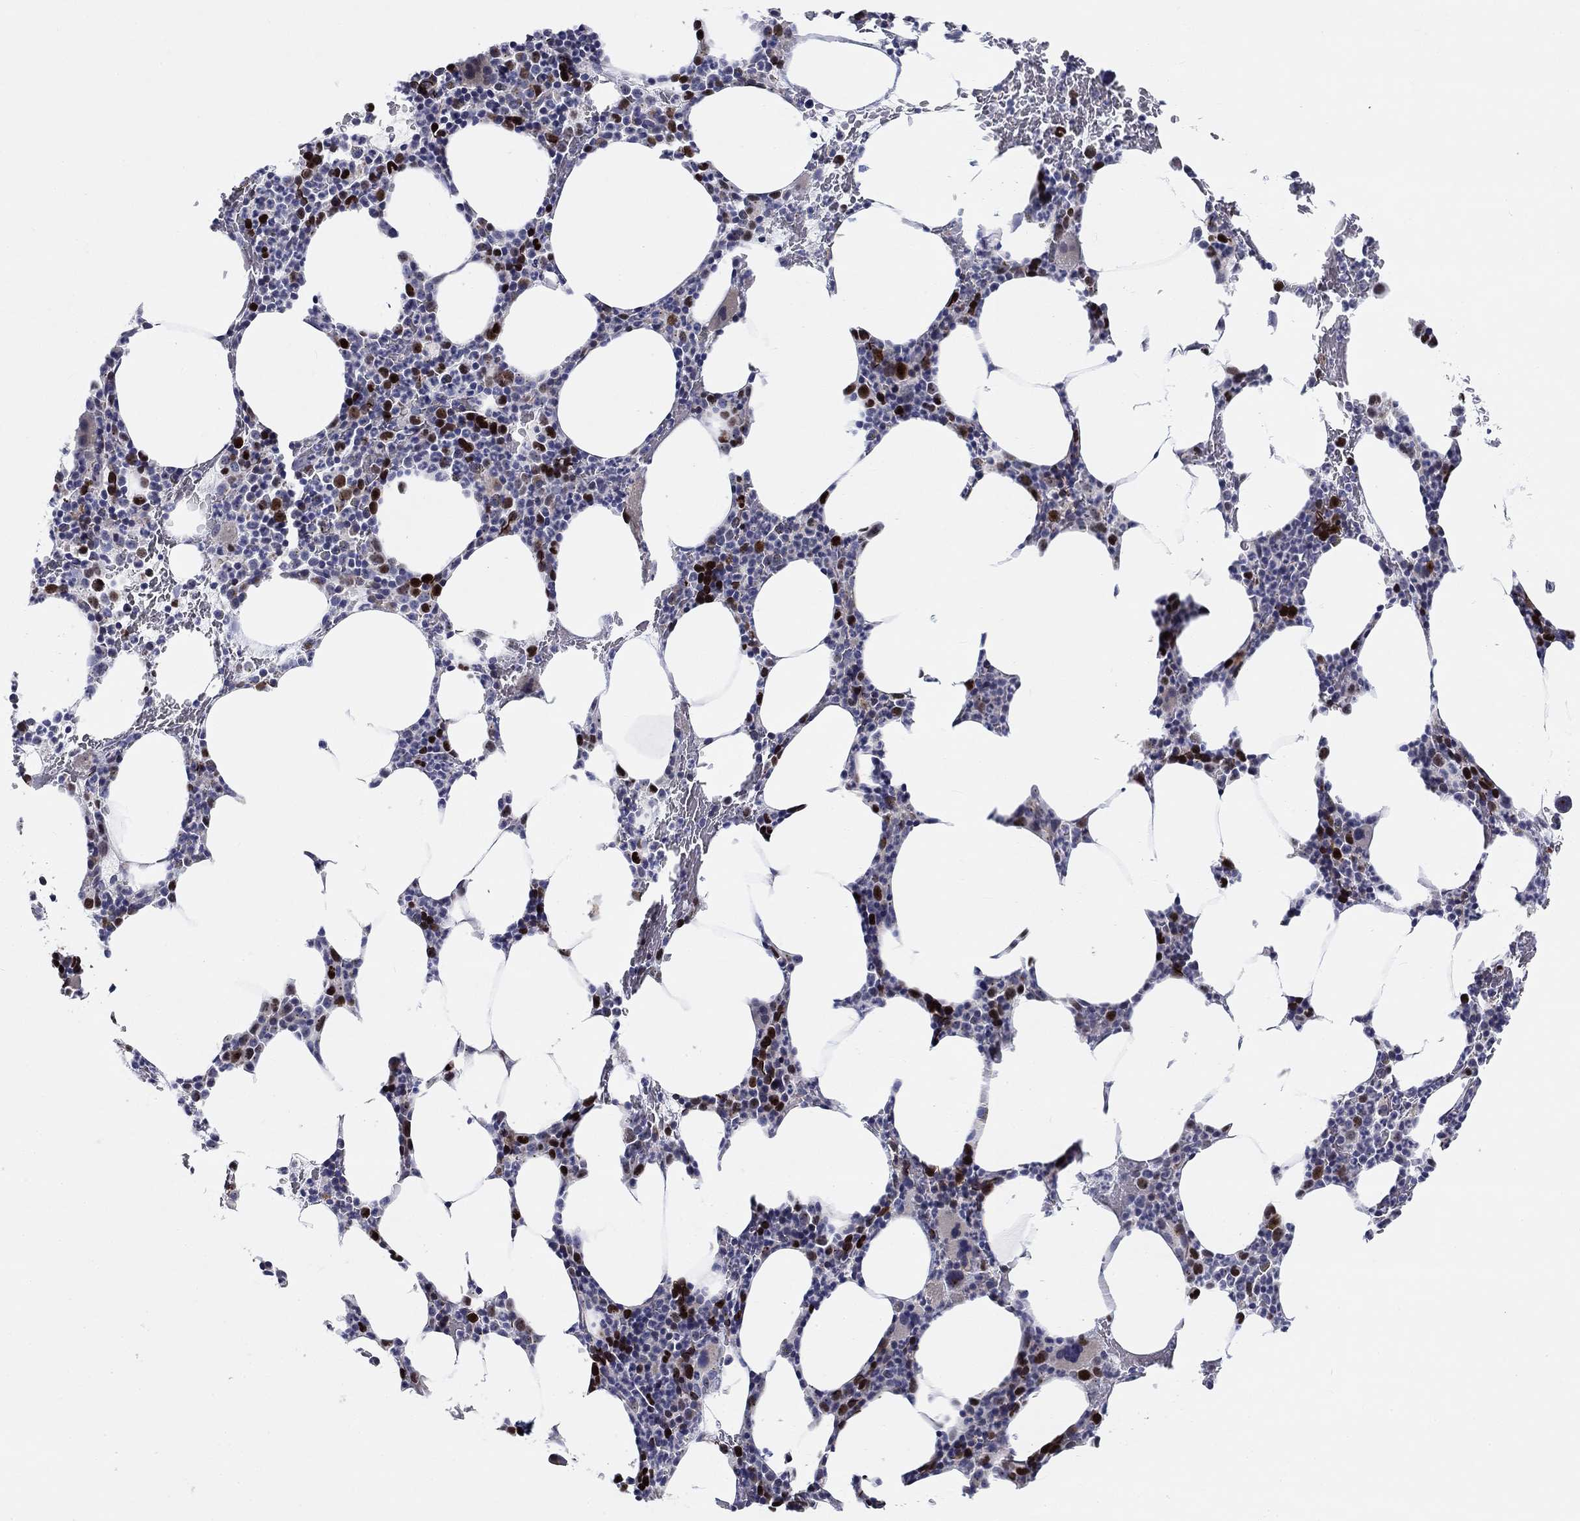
{"staining": {"intensity": "strong", "quantity": "25%-75%", "location": "nuclear"}, "tissue": "bone marrow", "cell_type": "Hematopoietic cells", "image_type": "normal", "snomed": [{"axis": "morphology", "description": "Normal tissue, NOS"}, {"axis": "topography", "description": "Bone marrow"}], "caption": "The immunohistochemical stain labels strong nuclear positivity in hematopoietic cells of unremarkable bone marrow. Immunohistochemistry (ihc) stains the protein of interest in brown and the nuclei are stained blue.", "gene": "PRC1", "patient": {"sex": "male", "age": 83}}